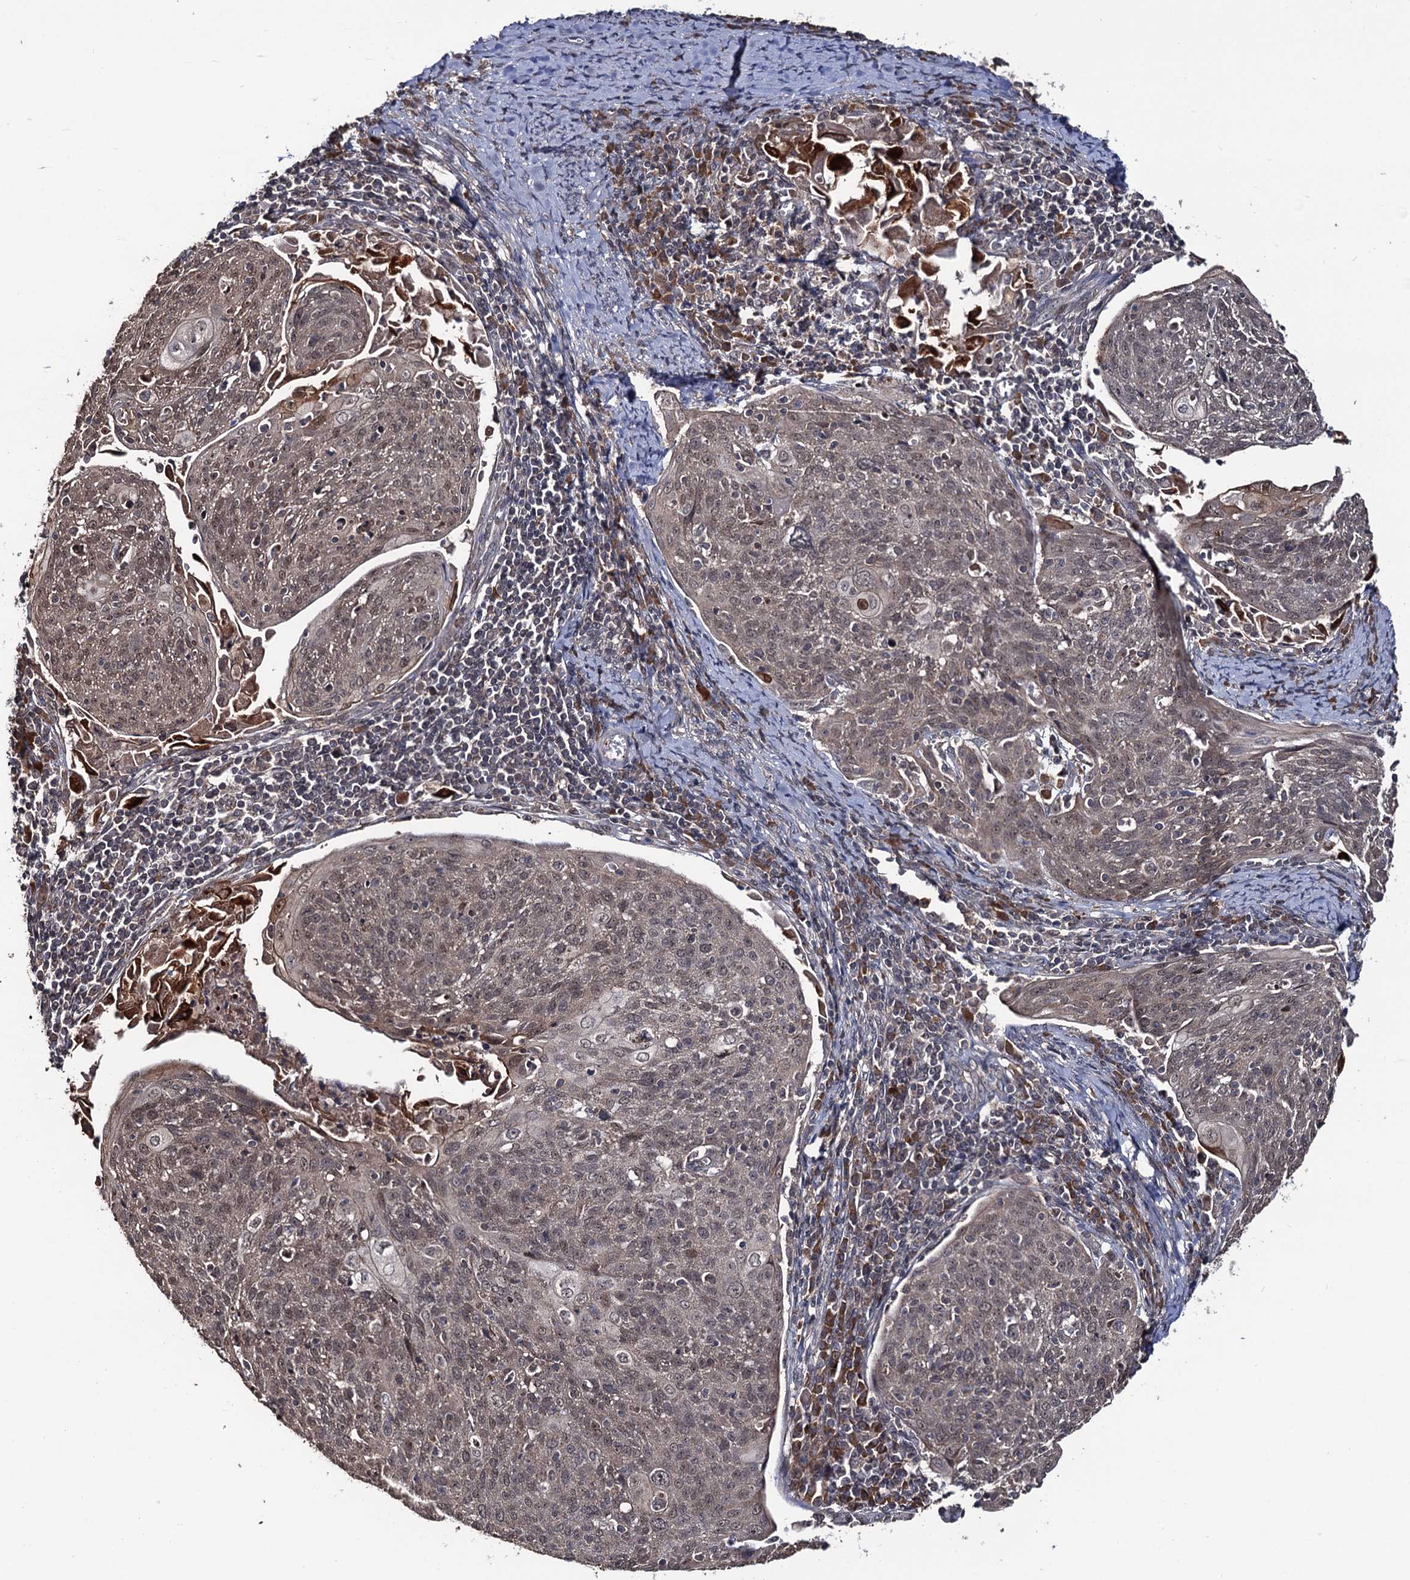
{"staining": {"intensity": "weak", "quantity": ">75%", "location": "cytoplasmic/membranous,nuclear"}, "tissue": "cervical cancer", "cell_type": "Tumor cells", "image_type": "cancer", "snomed": [{"axis": "morphology", "description": "Squamous cell carcinoma, NOS"}, {"axis": "topography", "description": "Cervix"}], "caption": "This is a micrograph of IHC staining of cervical cancer (squamous cell carcinoma), which shows weak positivity in the cytoplasmic/membranous and nuclear of tumor cells.", "gene": "LRRC63", "patient": {"sex": "female", "age": 67}}